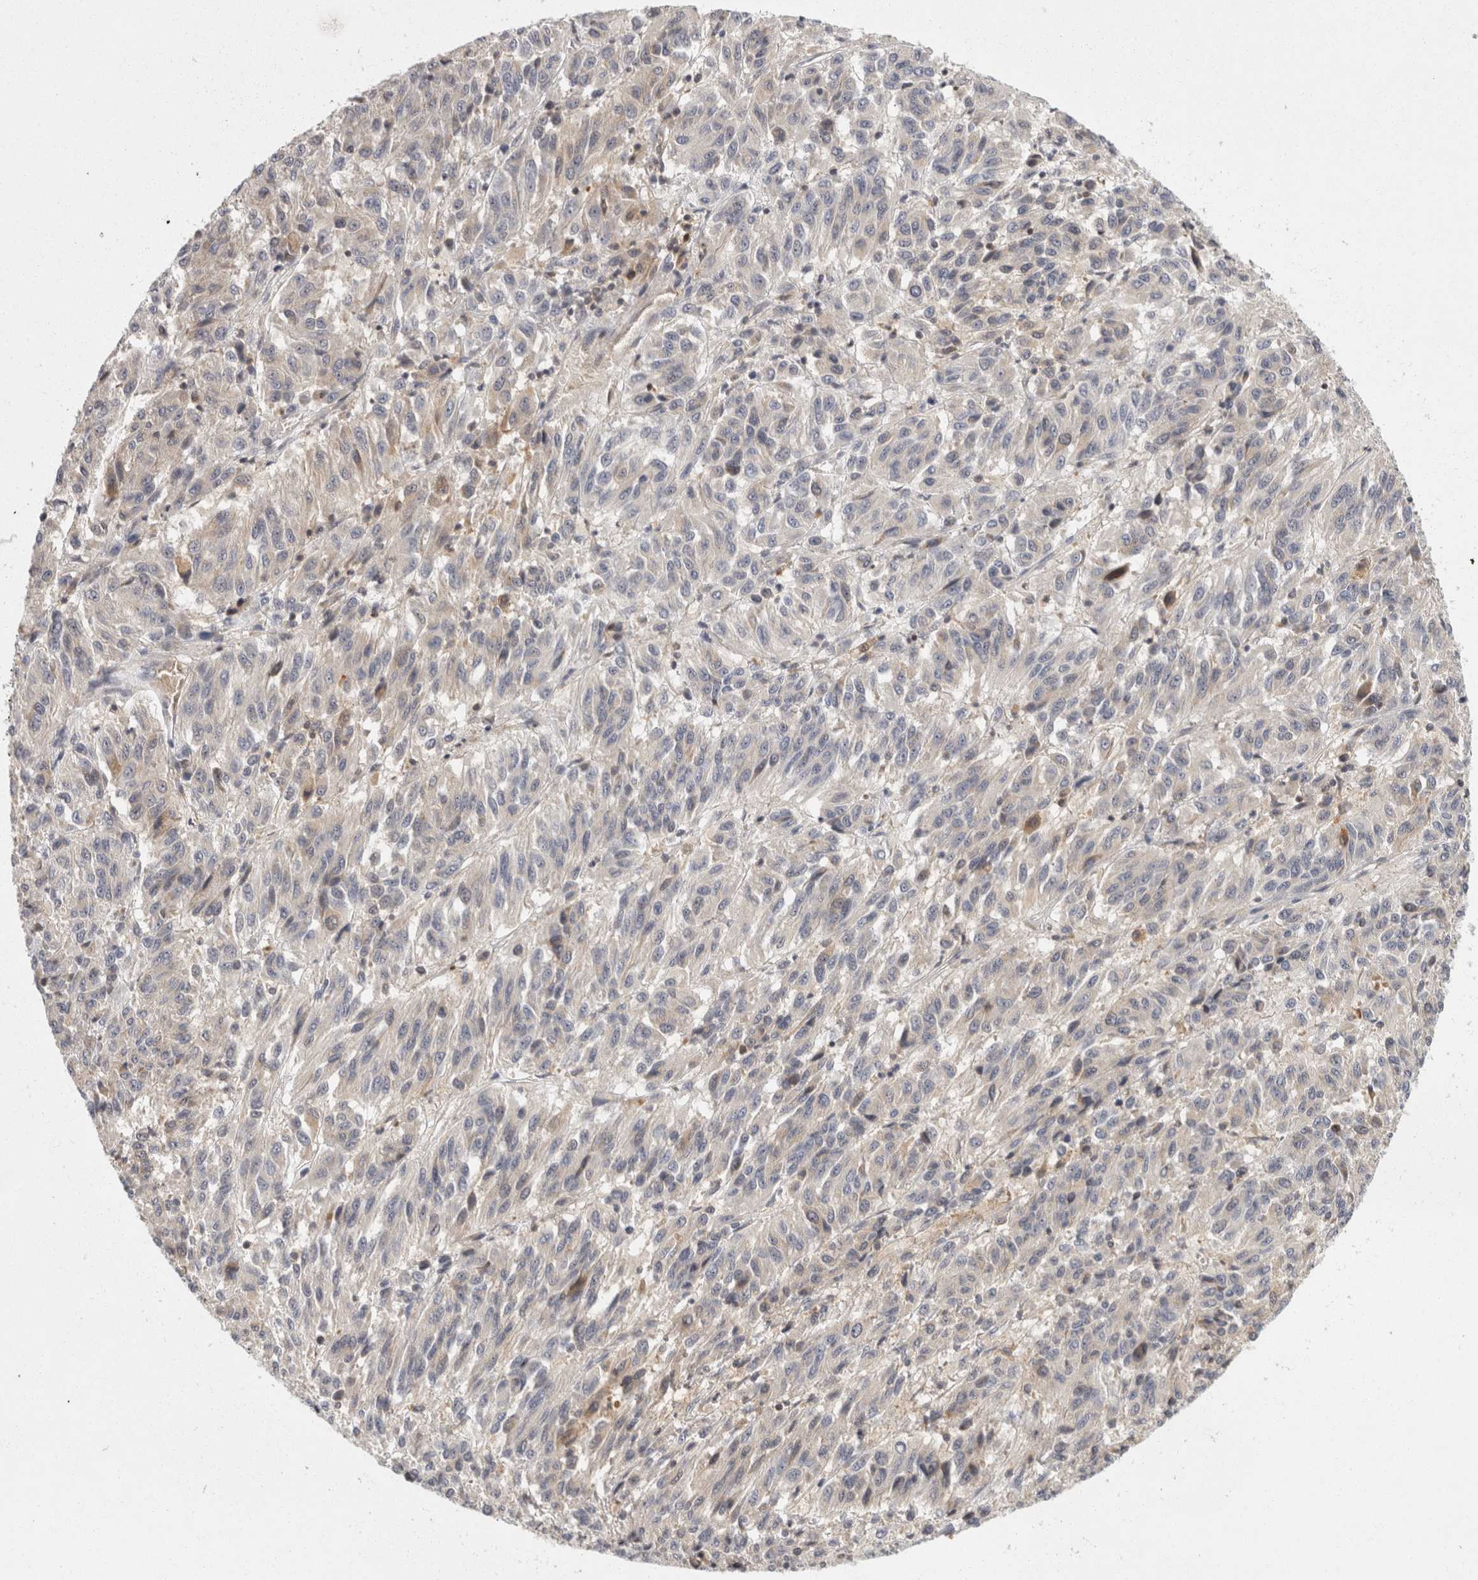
{"staining": {"intensity": "negative", "quantity": "none", "location": "none"}, "tissue": "melanoma", "cell_type": "Tumor cells", "image_type": "cancer", "snomed": [{"axis": "morphology", "description": "Malignant melanoma, Metastatic site"}, {"axis": "topography", "description": "Lung"}], "caption": "Malignant melanoma (metastatic site) stained for a protein using IHC exhibits no expression tumor cells.", "gene": "ACAT2", "patient": {"sex": "male", "age": 64}}